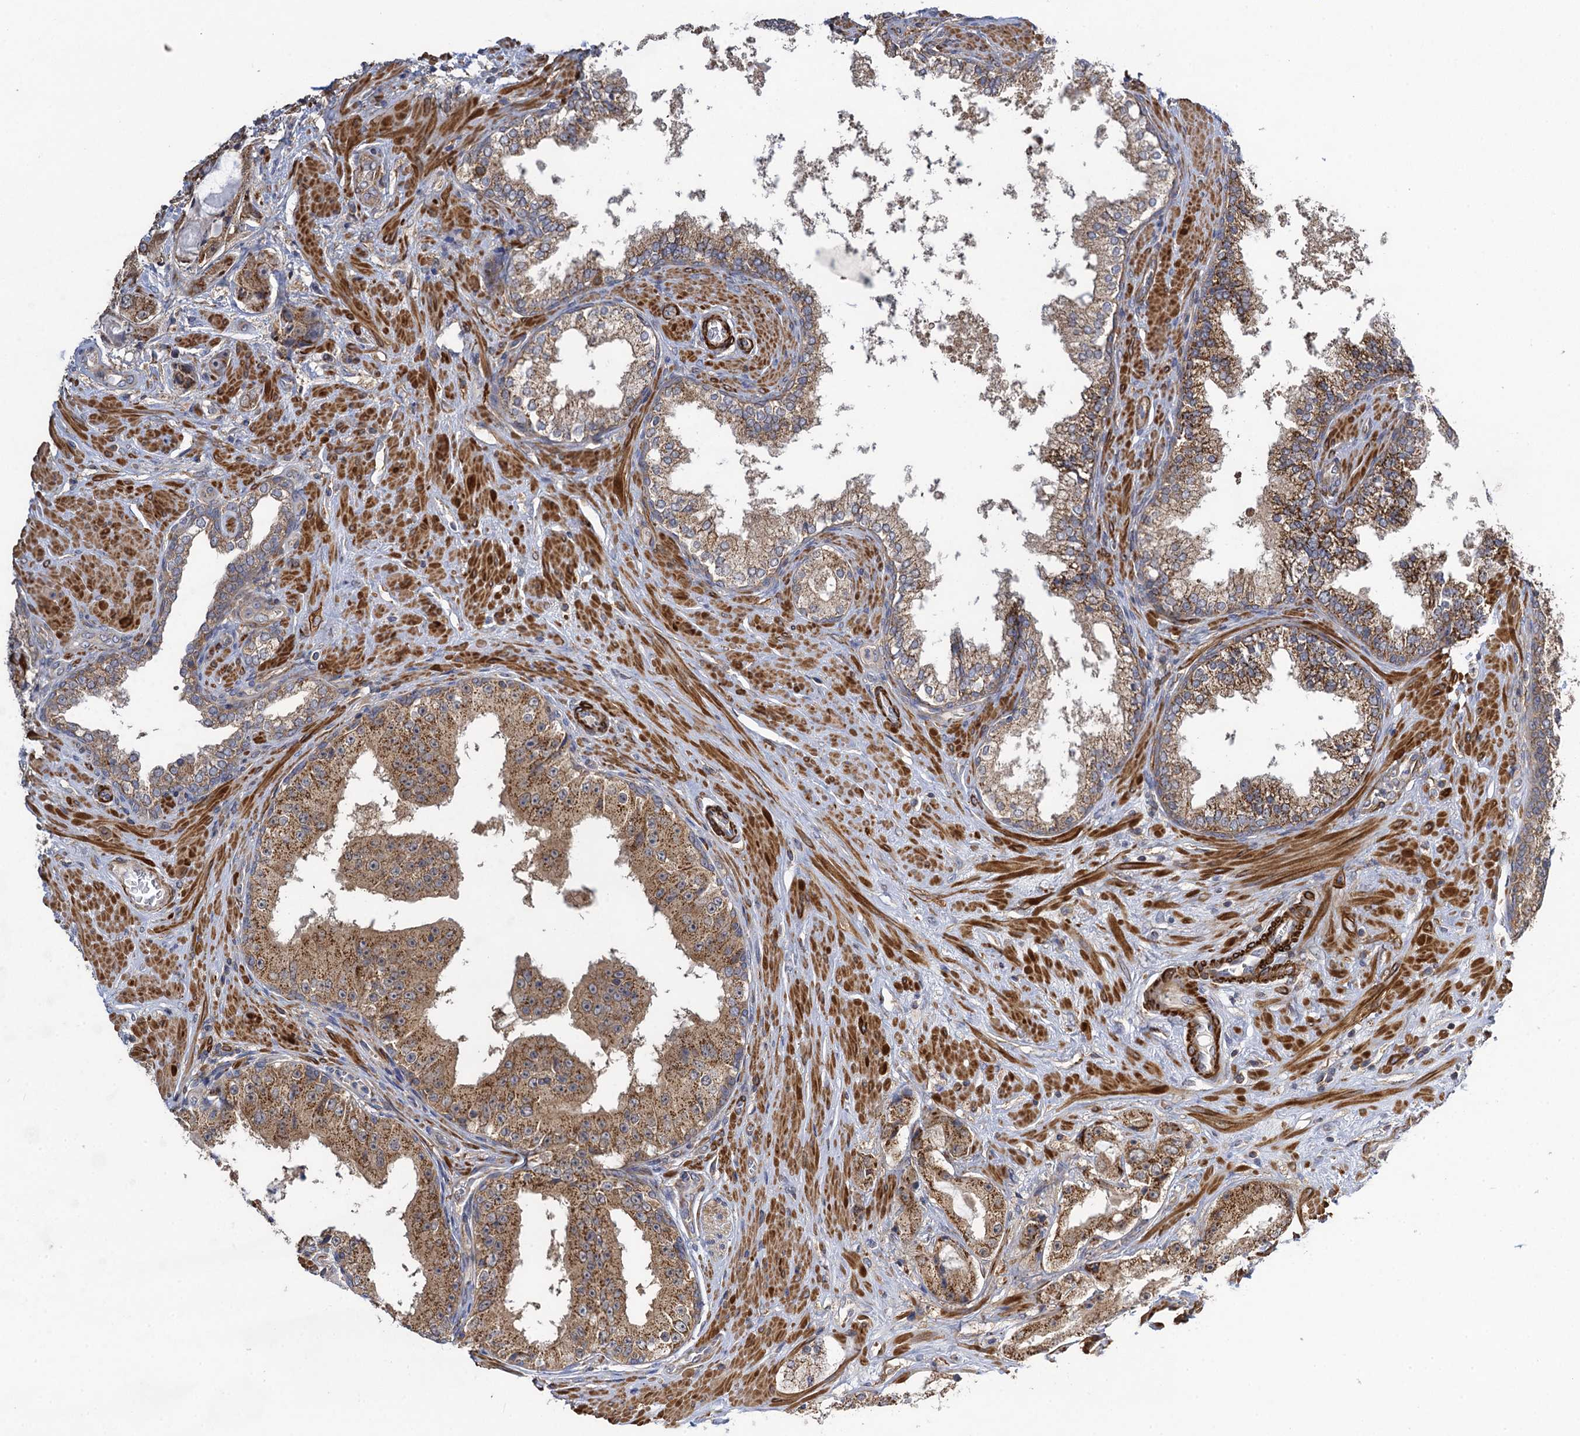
{"staining": {"intensity": "moderate", "quantity": ">75%", "location": "cytoplasmic/membranous"}, "tissue": "prostate cancer", "cell_type": "Tumor cells", "image_type": "cancer", "snomed": [{"axis": "morphology", "description": "Adenocarcinoma, High grade"}, {"axis": "topography", "description": "Prostate"}], "caption": "Protein analysis of high-grade adenocarcinoma (prostate) tissue reveals moderate cytoplasmic/membranous expression in about >75% of tumor cells. (Brightfield microscopy of DAB IHC at high magnification).", "gene": "WDR88", "patient": {"sex": "male", "age": 73}}